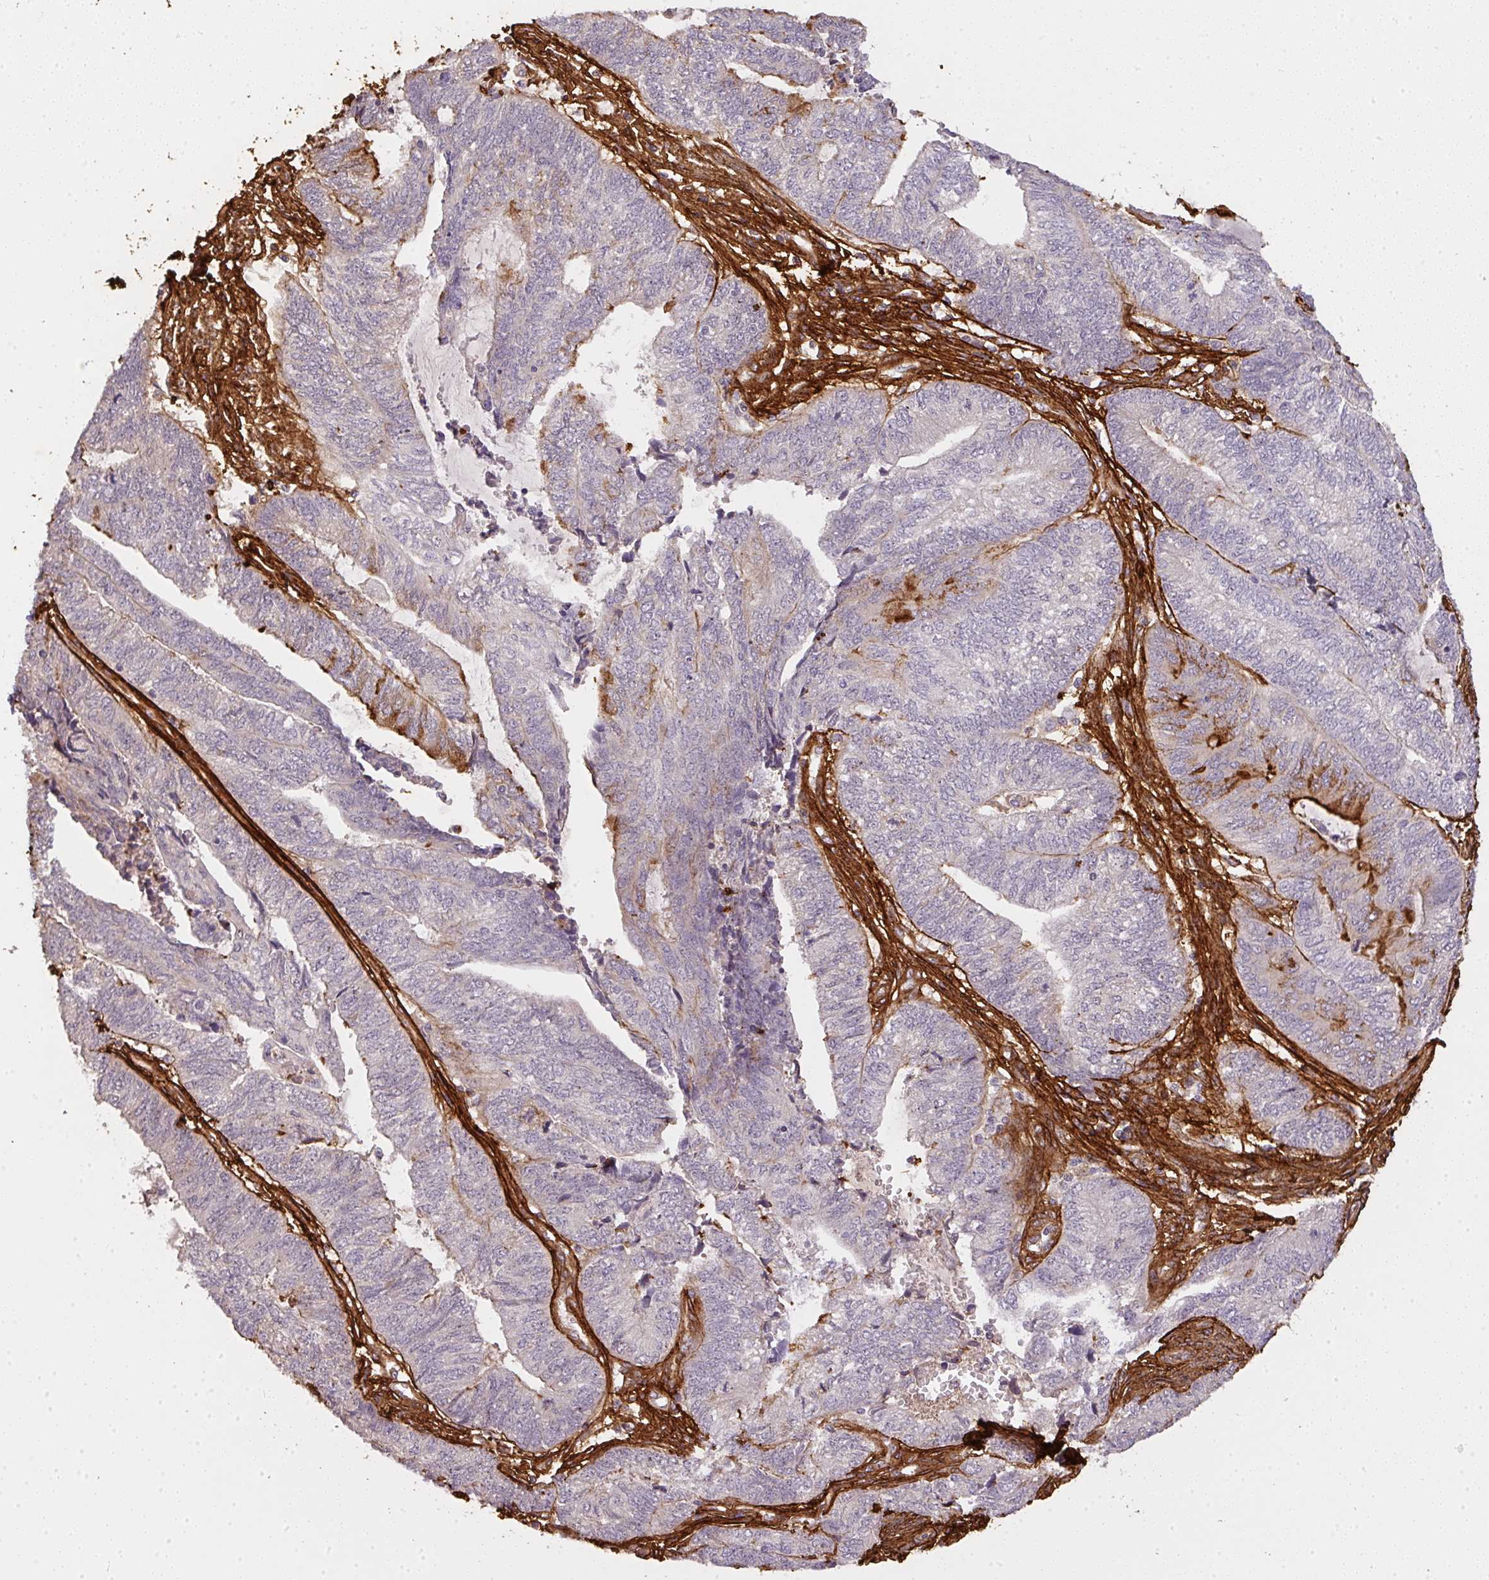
{"staining": {"intensity": "moderate", "quantity": "<25%", "location": "cytoplasmic/membranous"}, "tissue": "endometrial cancer", "cell_type": "Tumor cells", "image_type": "cancer", "snomed": [{"axis": "morphology", "description": "Adenocarcinoma, NOS"}, {"axis": "topography", "description": "Uterus"}, {"axis": "topography", "description": "Endometrium"}], "caption": "This is a photomicrograph of IHC staining of endometrial adenocarcinoma, which shows moderate staining in the cytoplasmic/membranous of tumor cells.", "gene": "COL3A1", "patient": {"sex": "female", "age": 70}}